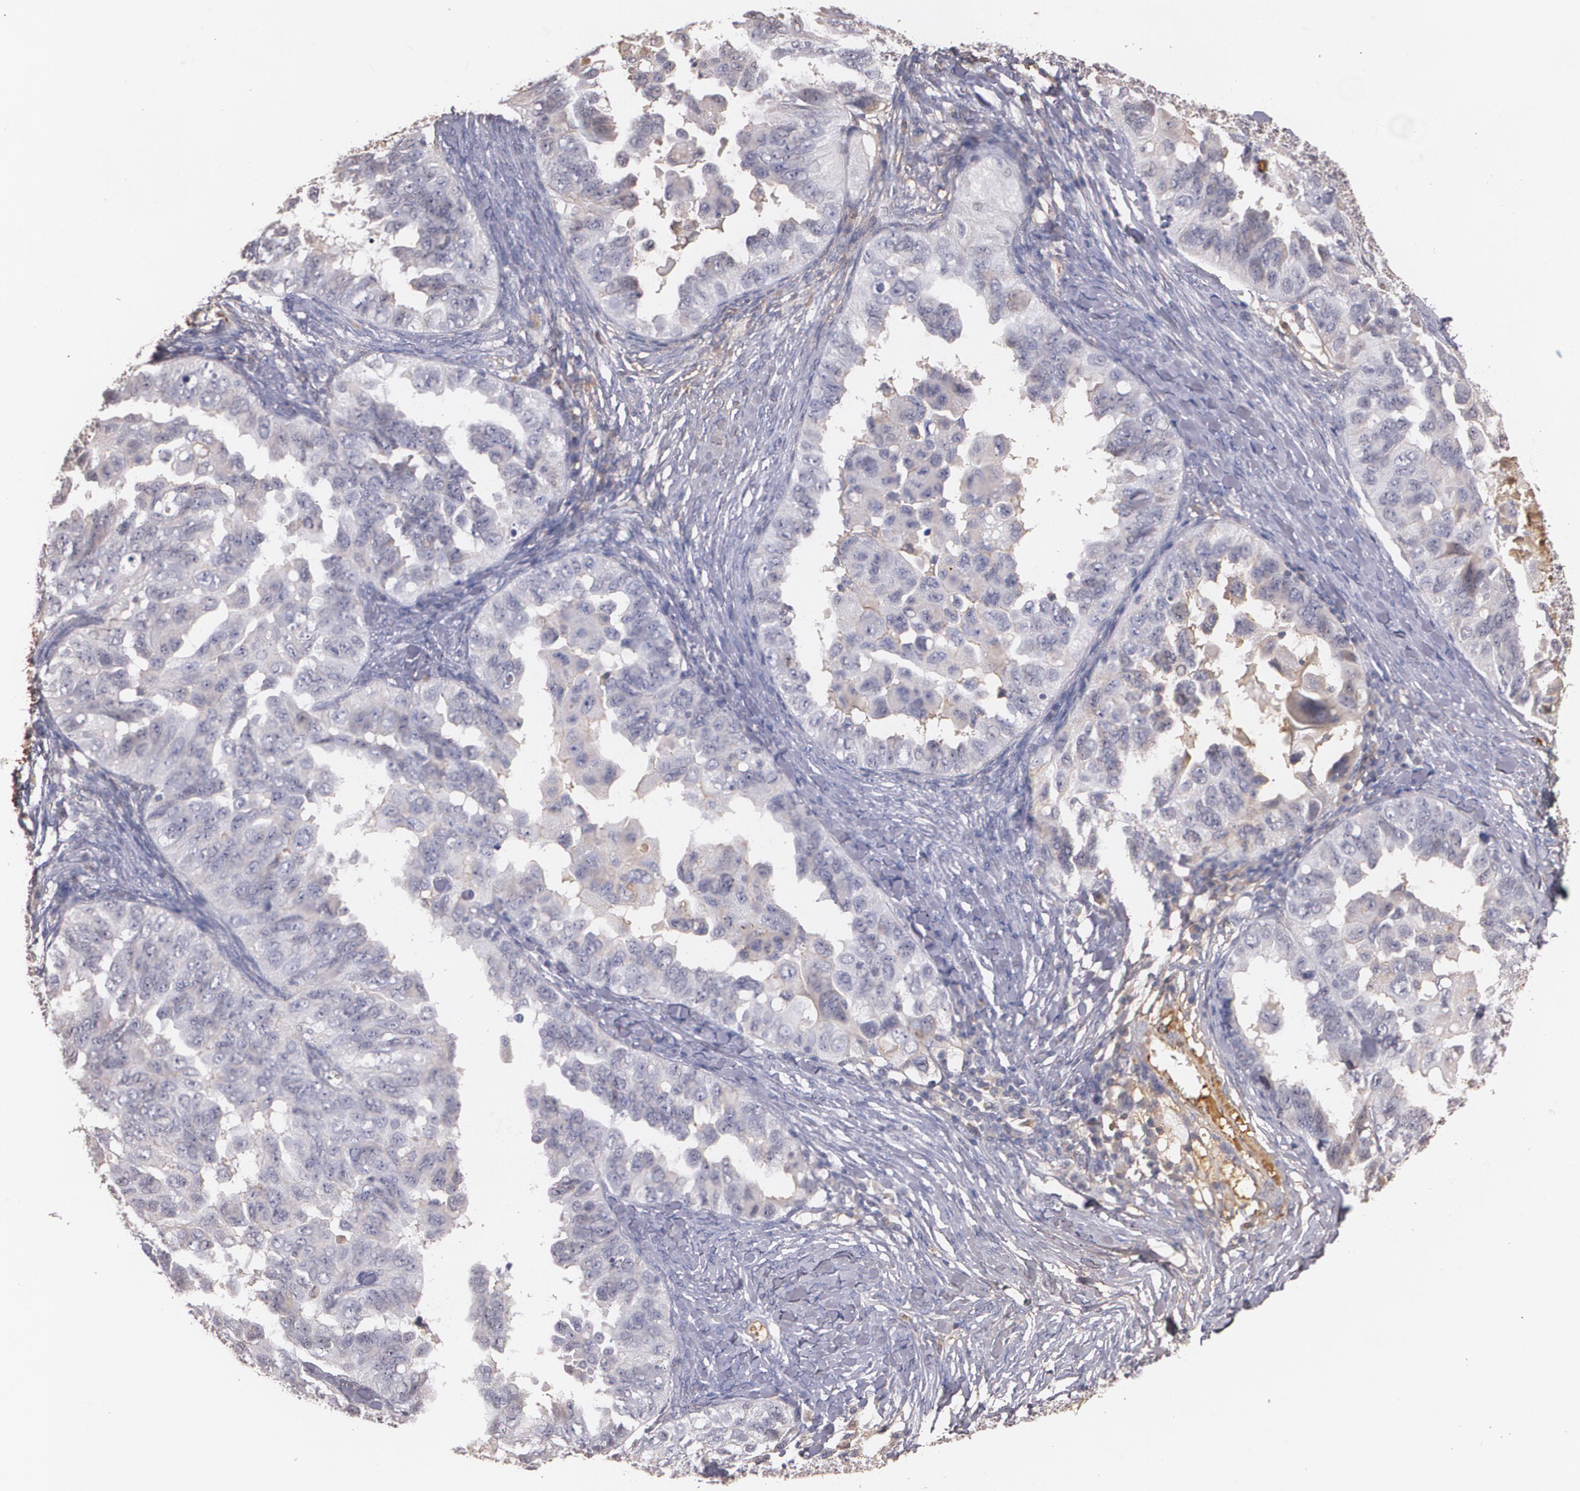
{"staining": {"intensity": "weak", "quantity": "<25%", "location": "cytoplasmic/membranous"}, "tissue": "ovarian cancer", "cell_type": "Tumor cells", "image_type": "cancer", "snomed": [{"axis": "morphology", "description": "Cystadenocarcinoma, serous, NOS"}, {"axis": "topography", "description": "Ovary"}], "caption": "A histopathology image of human ovarian cancer is negative for staining in tumor cells.", "gene": "PTS", "patient": {"sex": "female", "age": 82}}